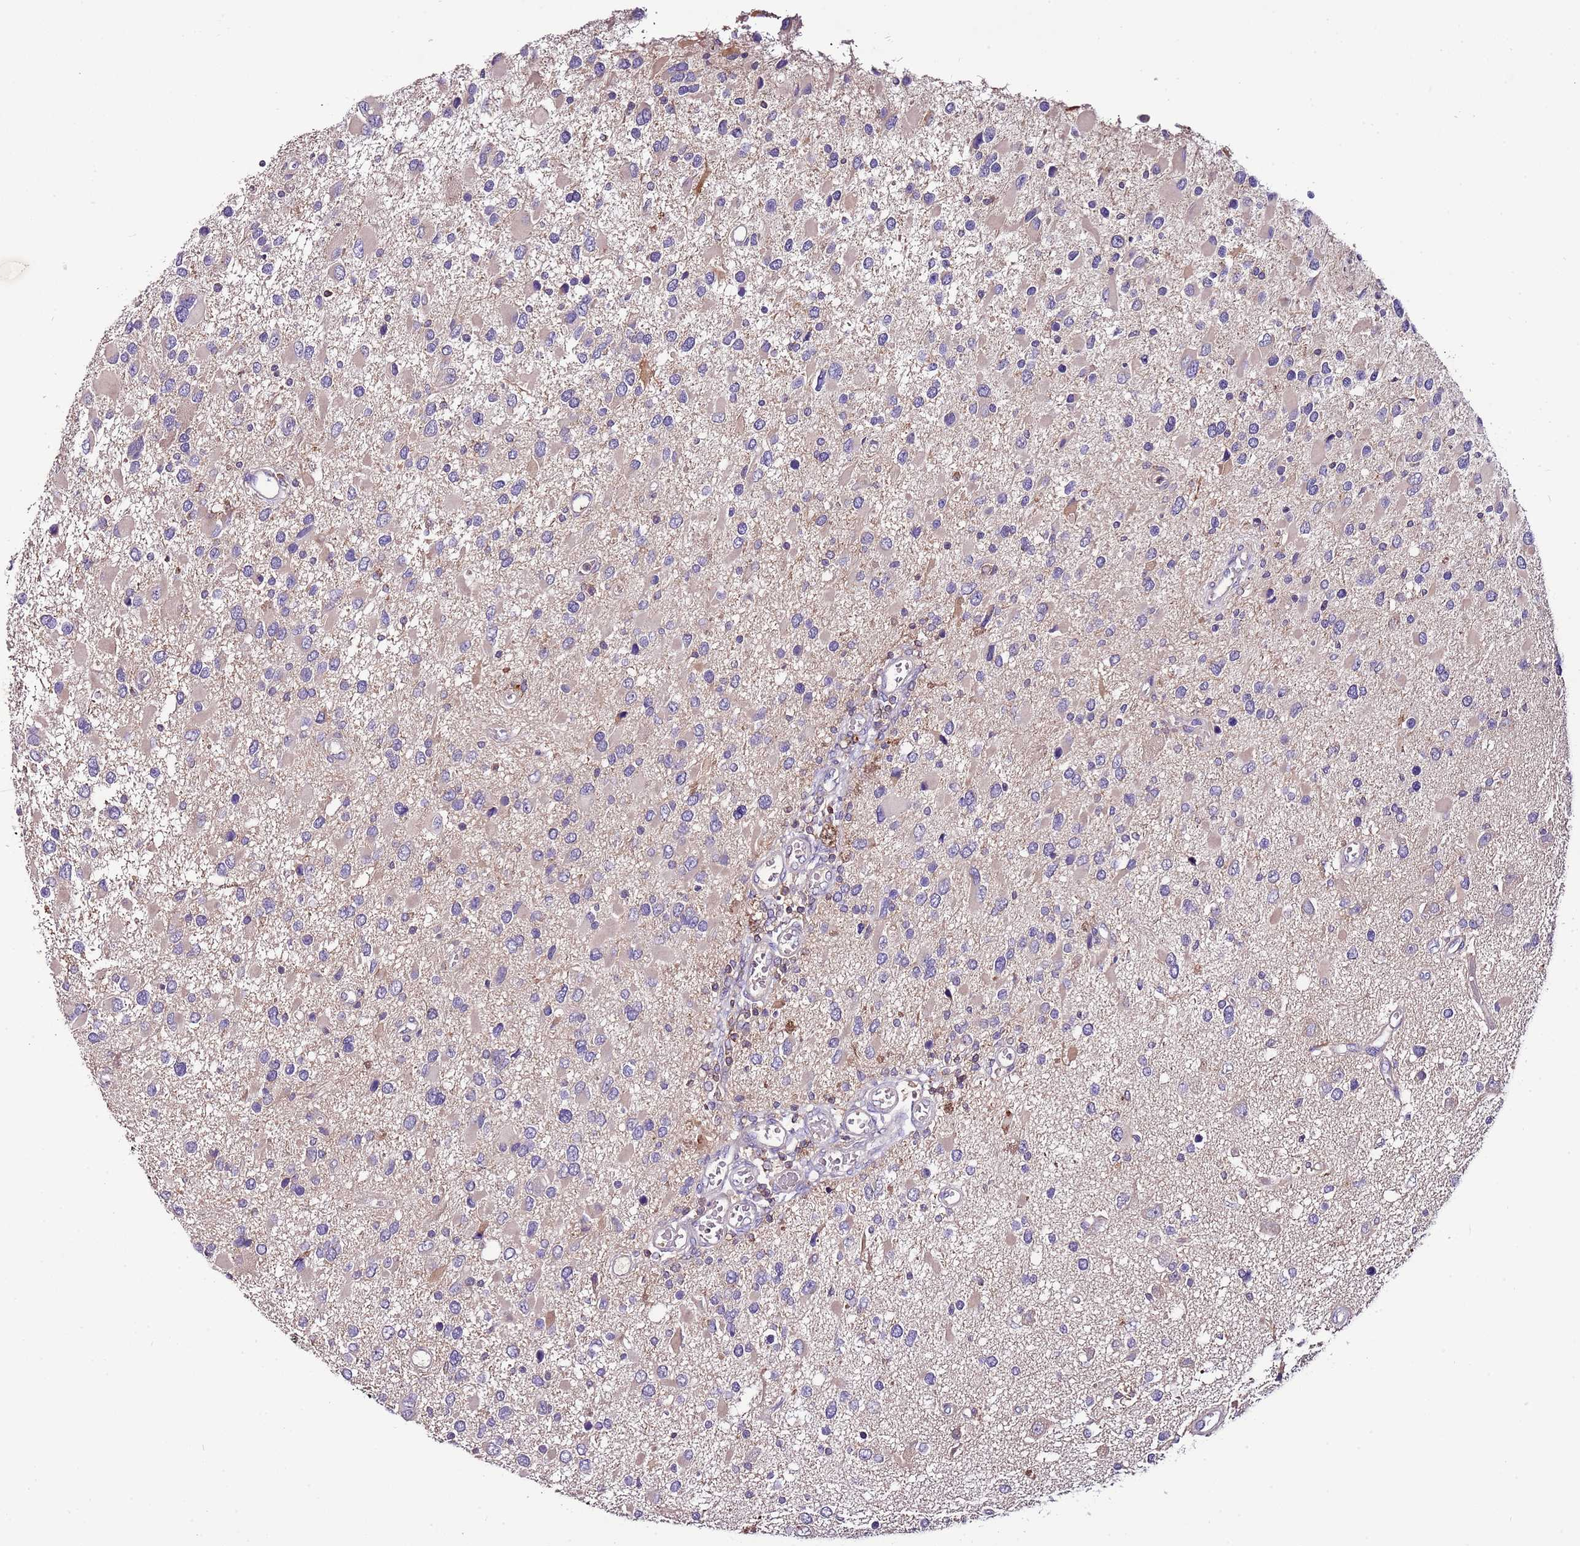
{"staining": {"intensity": "negative", "quantity": "none", "location": "none"}, "tissue": "glioma", "cell_type": "Tumor cells", "image_type": "cancer", "snomed": [{"axis": "morphology", "description": "Glioma, malignant, High grade"}, {"axis": "topography", "description": "Brain"}], "caption": "High power microscopy histopathology image of an IHC photomicrograph of glioma, revealing no significant expression in tumor cells.", "gene": "IGIP", "patient": {"sex": "male", "age": 53}}